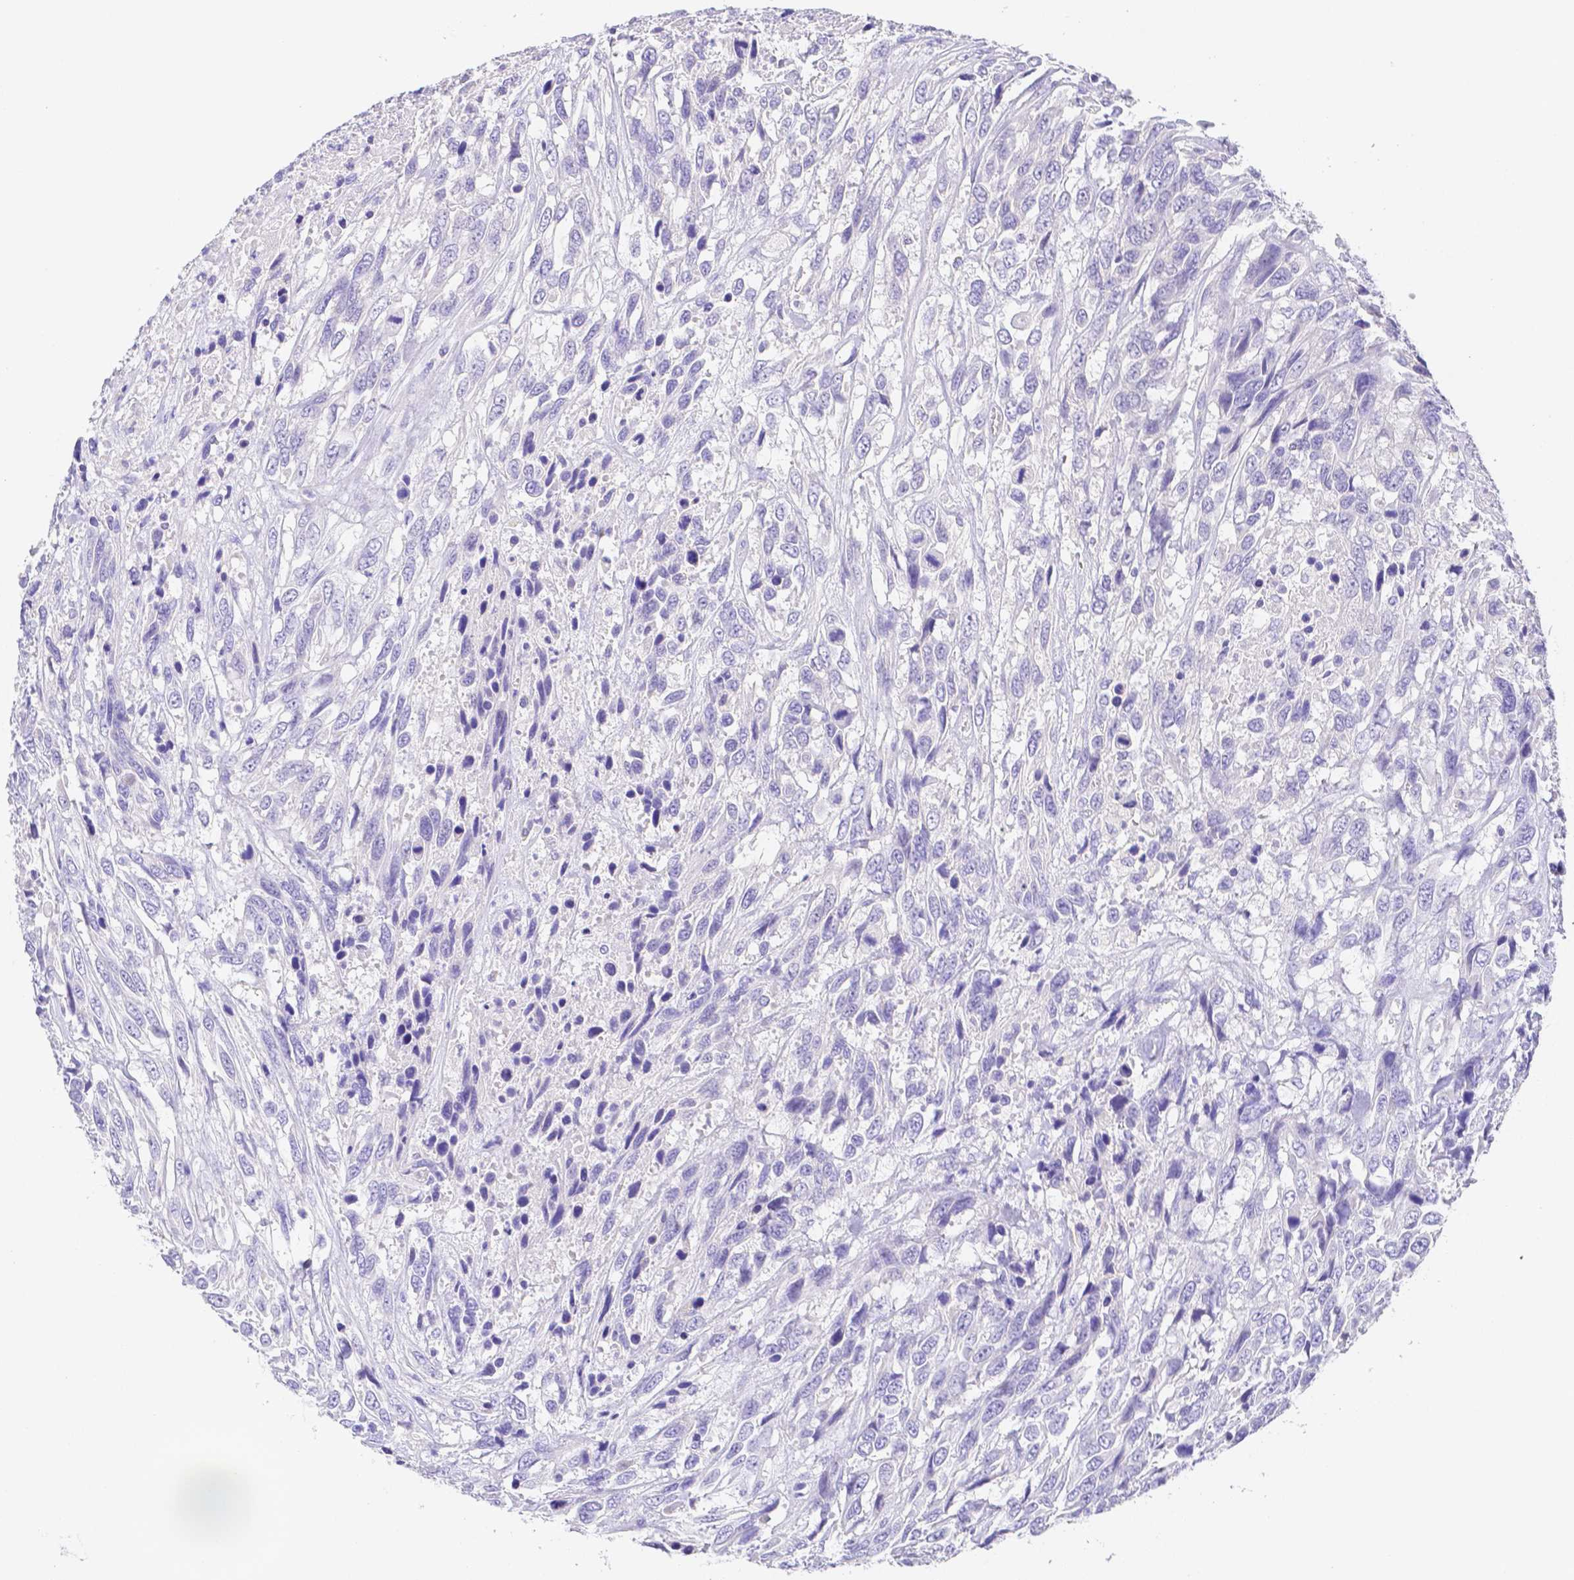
{"staining": {"intensity": "negative", "quantity": "none", "location": "none"}, "tissue": "urothelial cancer", "cell_type": "Tumor cells", "image_type": "cancer", "snomed": [{"axis": "morphology", "description": "Urothelial carcinoma, High grade"}, {"axis": "topography", "description": "Urinary bladder"}], "caption": "High power microscopy photomicrograph of an immunohistochemistry (IHC) micrograph of high-grade urothelial carcinoma, revealing no significant expression in tumor cells. Brightfield microscopy of immunohistochemistry stained with DAB (3,3'-diaminobenzidine) (brown) and hematoxylin (blue), captured at high magnification.", "gene": "ZG16B", "patient": {"sex": "female", "age": 70}}